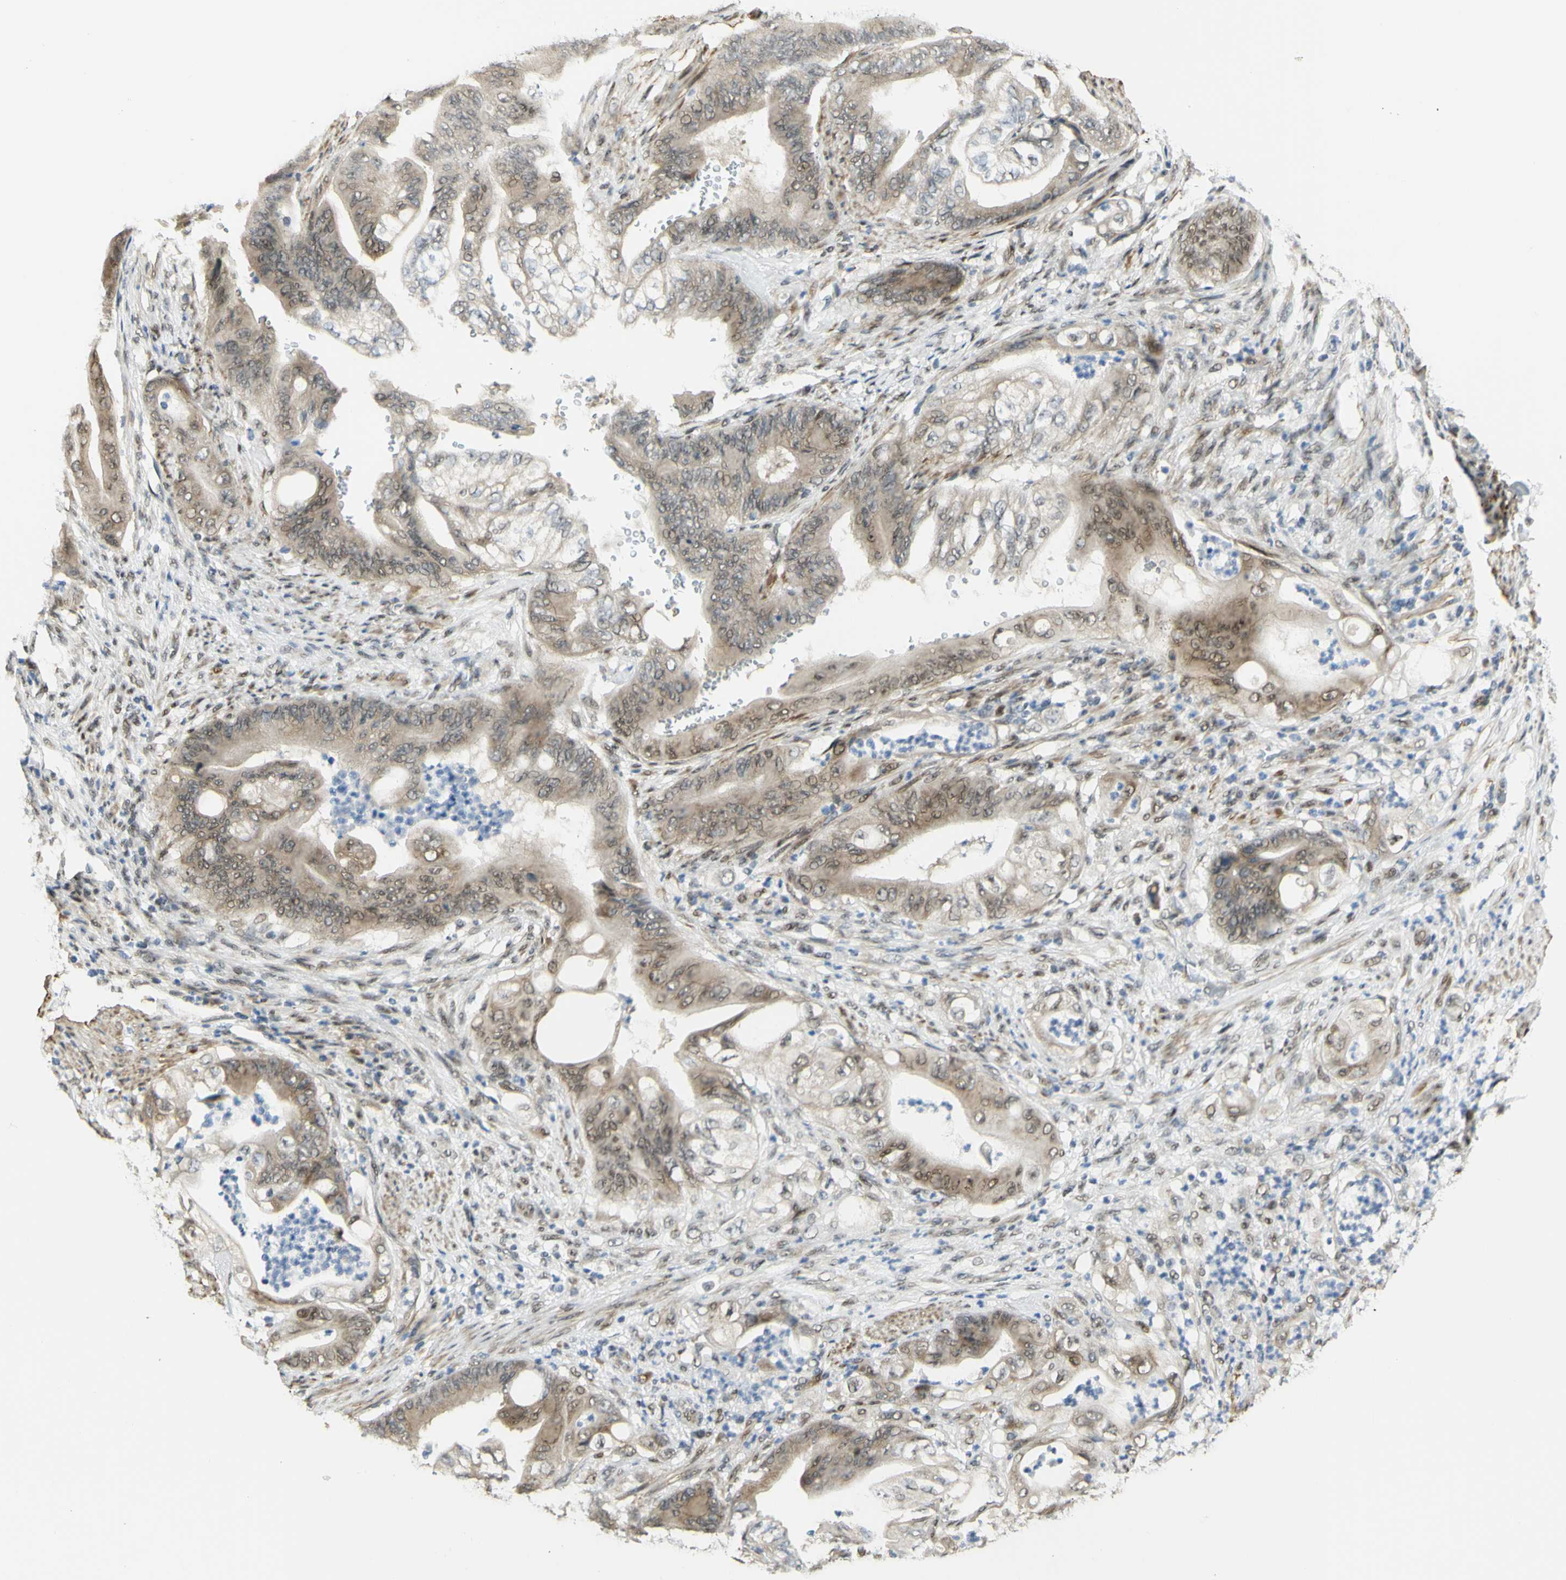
{"staining": {"intensity": "weak", "quantity": "25%-75%", "location": "nuclear"}, "tissue": "stomach cancer", "cell_type": "Tumor cells", "image_type": "cancer", "snomed": [{"axis": "morphology", "description": "Adenocarcinoma, NOS"}, {"axis": "topography", "description": "Stomach"}], "caption": "DAB (3,3'-diaminobenzidine) immunohistochemical staining of human stomach adenocarcinoma displays weak nuclear protein expression in about 25%-75% of tumor cells.", "gene": "DDX1", "patient": {"sex": "female", "age": 73}}